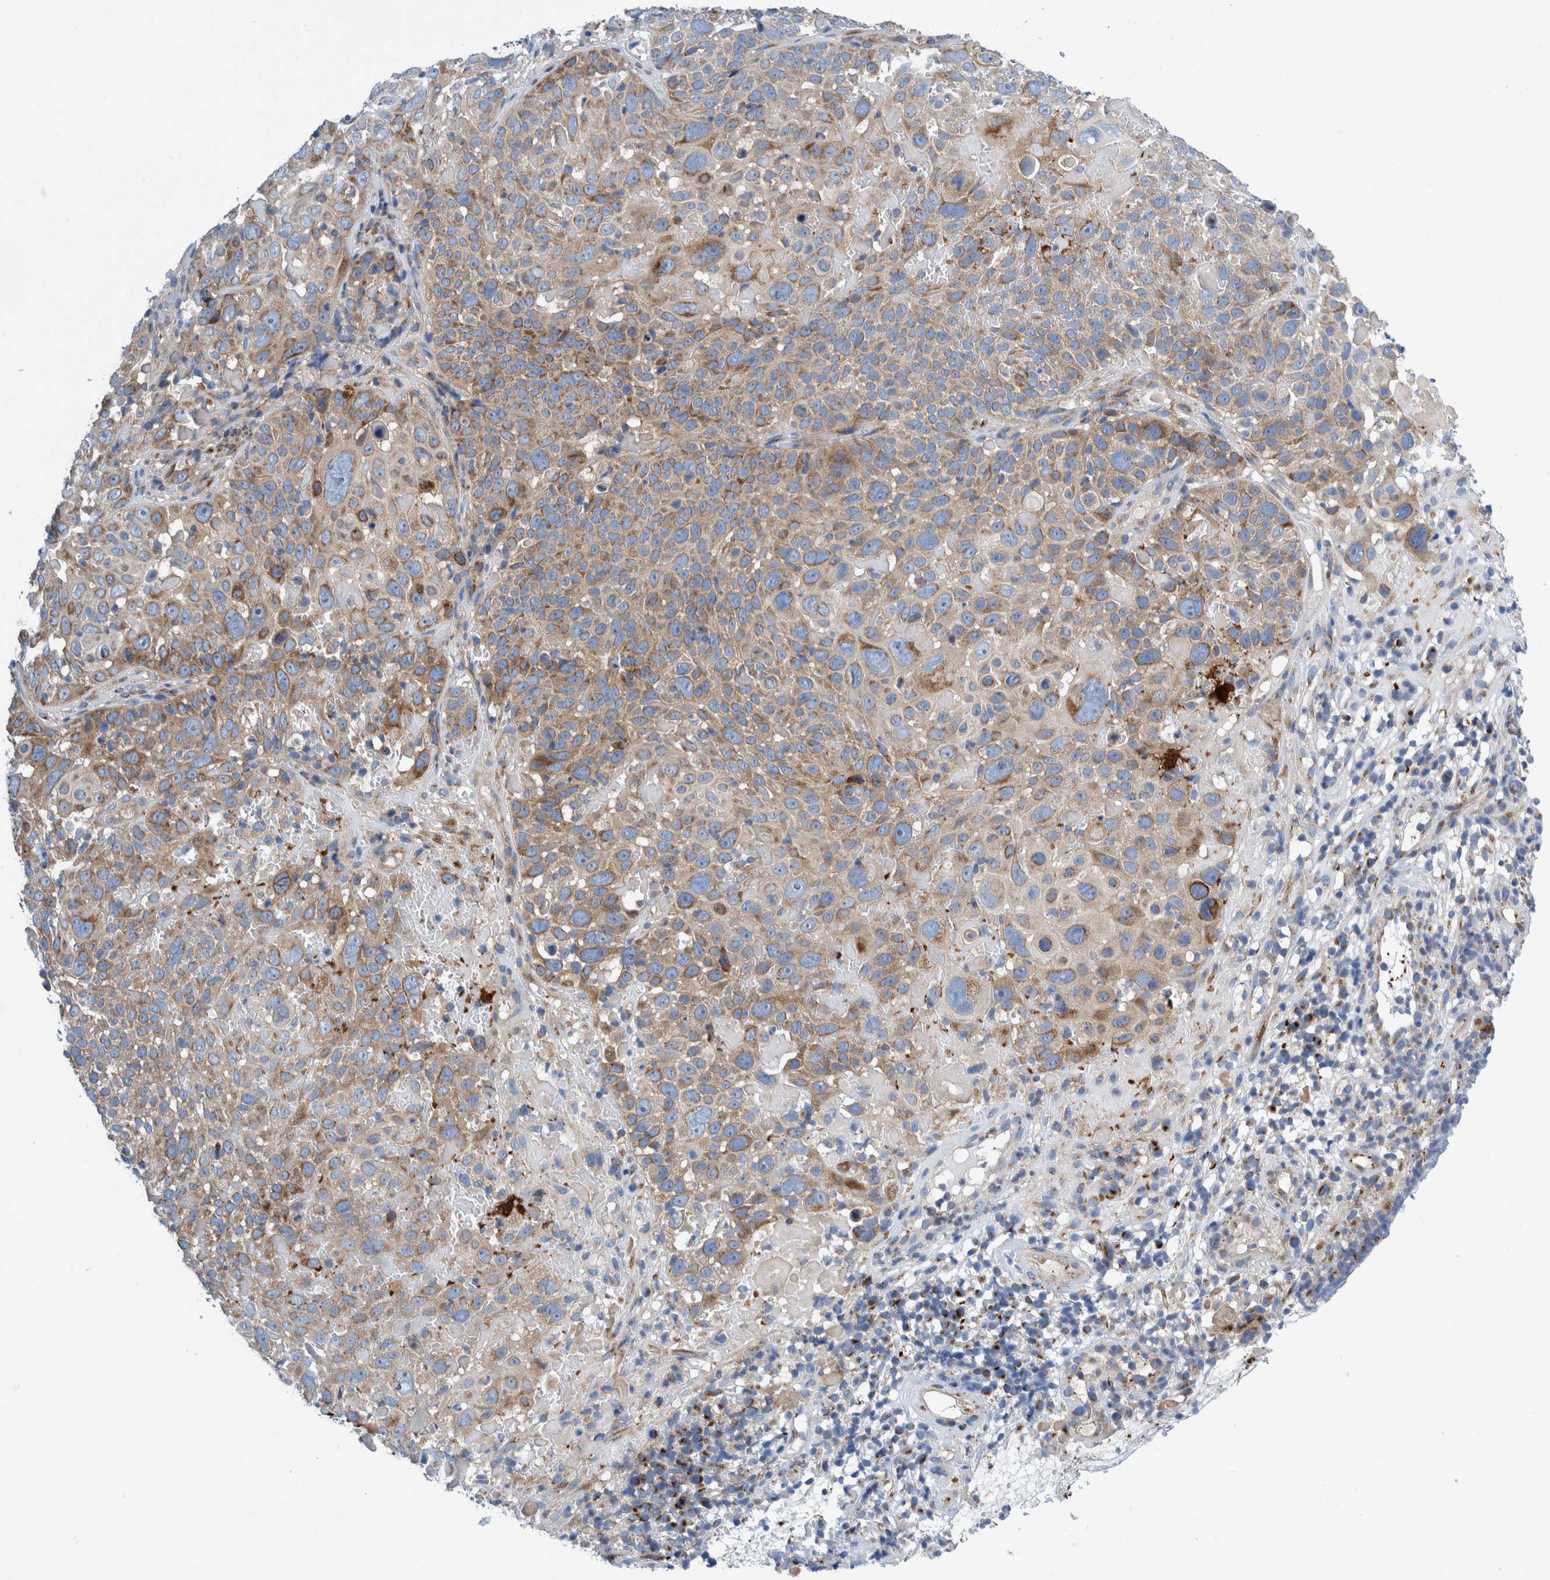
{"staining": {"intensity": "moderate", "quantity": "25%-75%", "location": "cytoplasmic/membranous"}, "tissue": "cervical cancer", "cell_type": "Tumor cells", "image_type": "cancer", "snomed": [{"axis": "morphology", "description": "Squamous cell carcinoma, NOS"}, {"axis": "topography", "description": "Cervix"}], "caption": "A photomicrograph showing moderate cytoplasmic/membranous staining in approximately 25%-75% of tumor cells in squamous cell carcinoma (cervical), as visualized by brown immunohistochemical staining.", "gene": "TRIM58", "patient": {"sex": "female", "age": 74}}